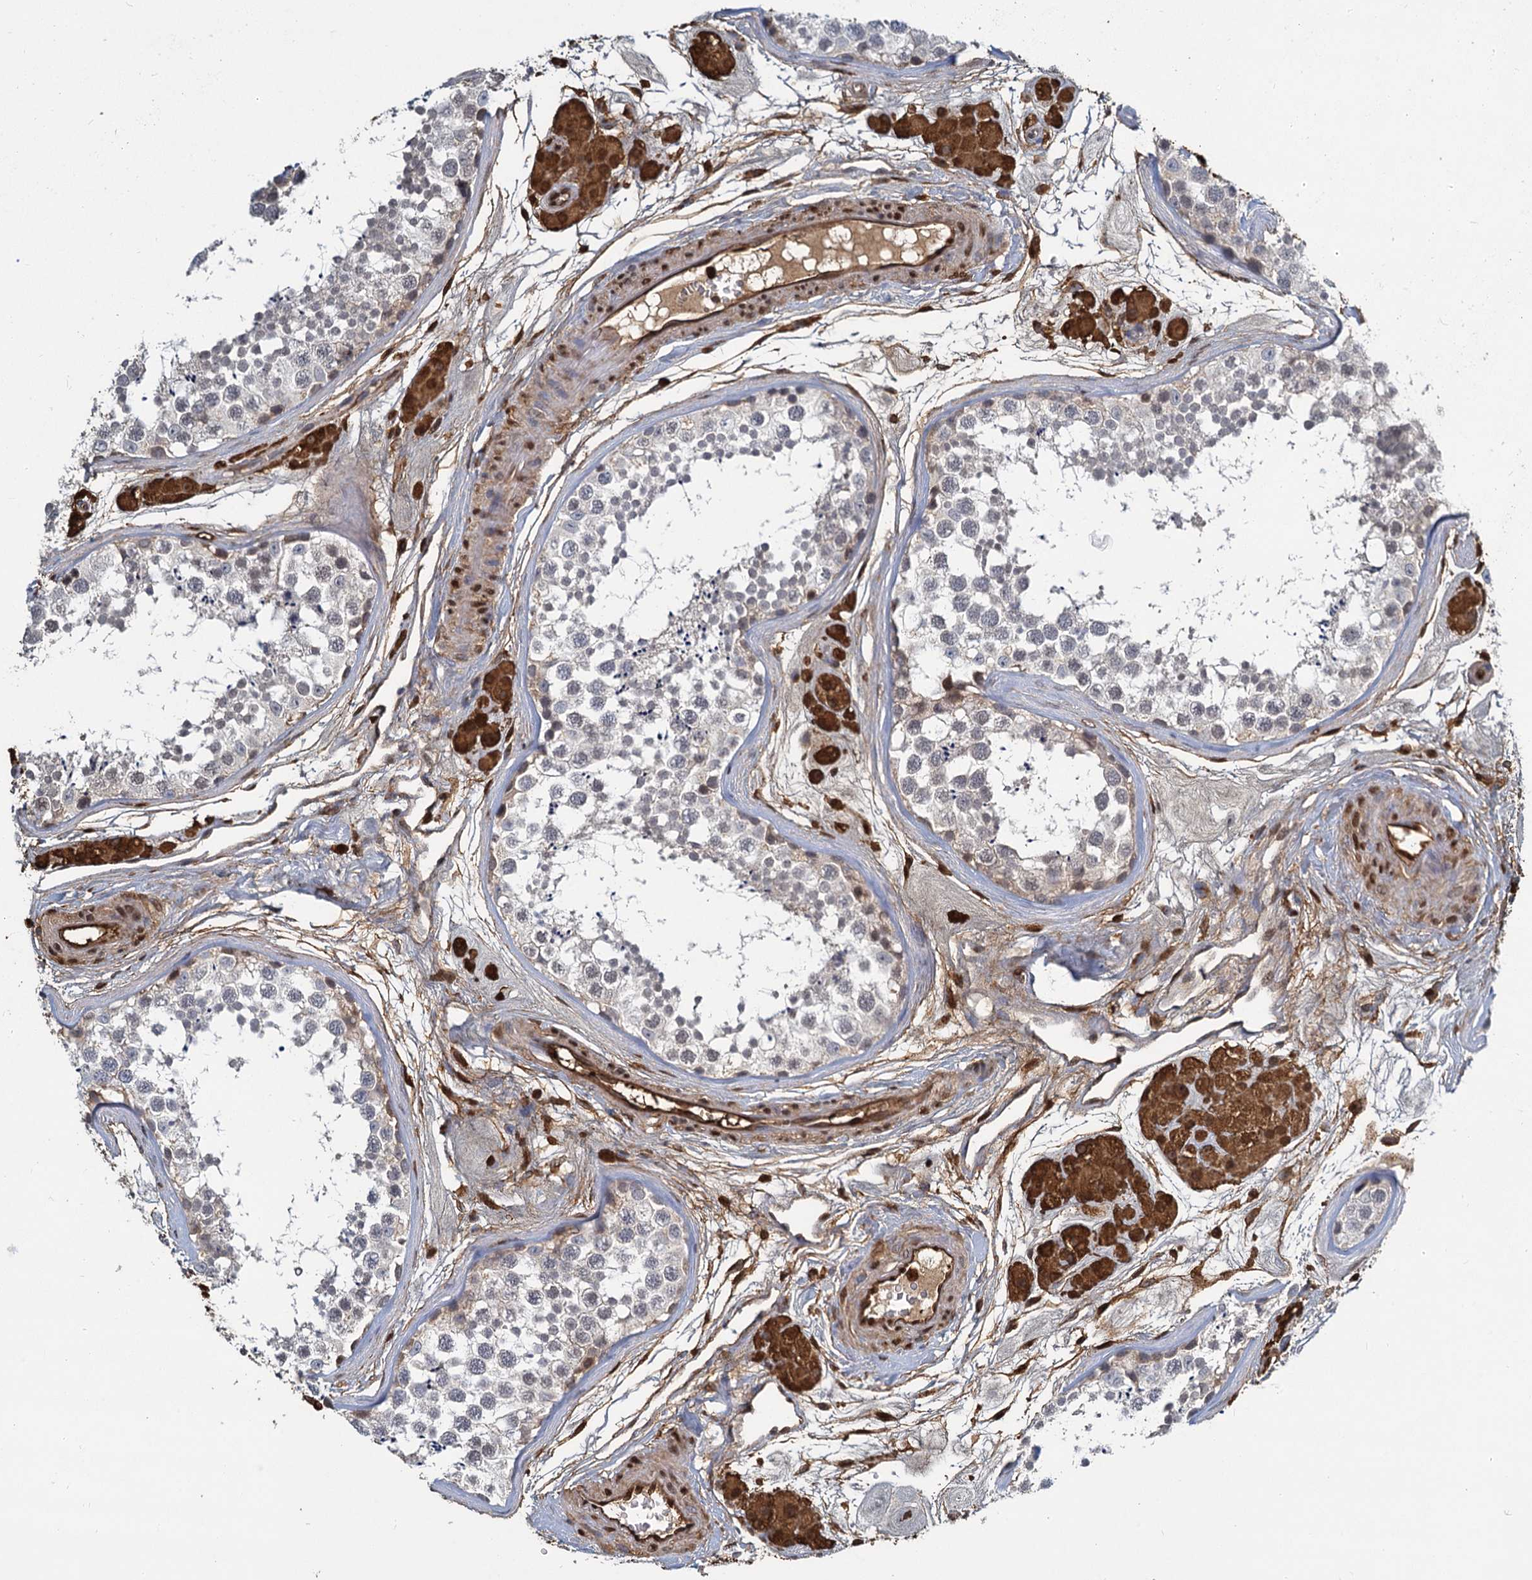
{"staining": {"intensity": "negative", "quantity": "none", "location": "none"}, "tissue": "testis", "cell_type": "Cells in seminiferous ducts", "image_type": "normal", "snomed": [{"axis": "morphology", "description": "Normal tissue, NOS"}, {"axis": "topography", "description": "Testis"}], "caption": "High power microscopy photomicrograph of an immunohistochemistry histopathology image of normal testis, revealing no significant expression in cells in seminiferous ducts.", "gene": "S100A6", "patient": {"sex": "male", "age": 56}}